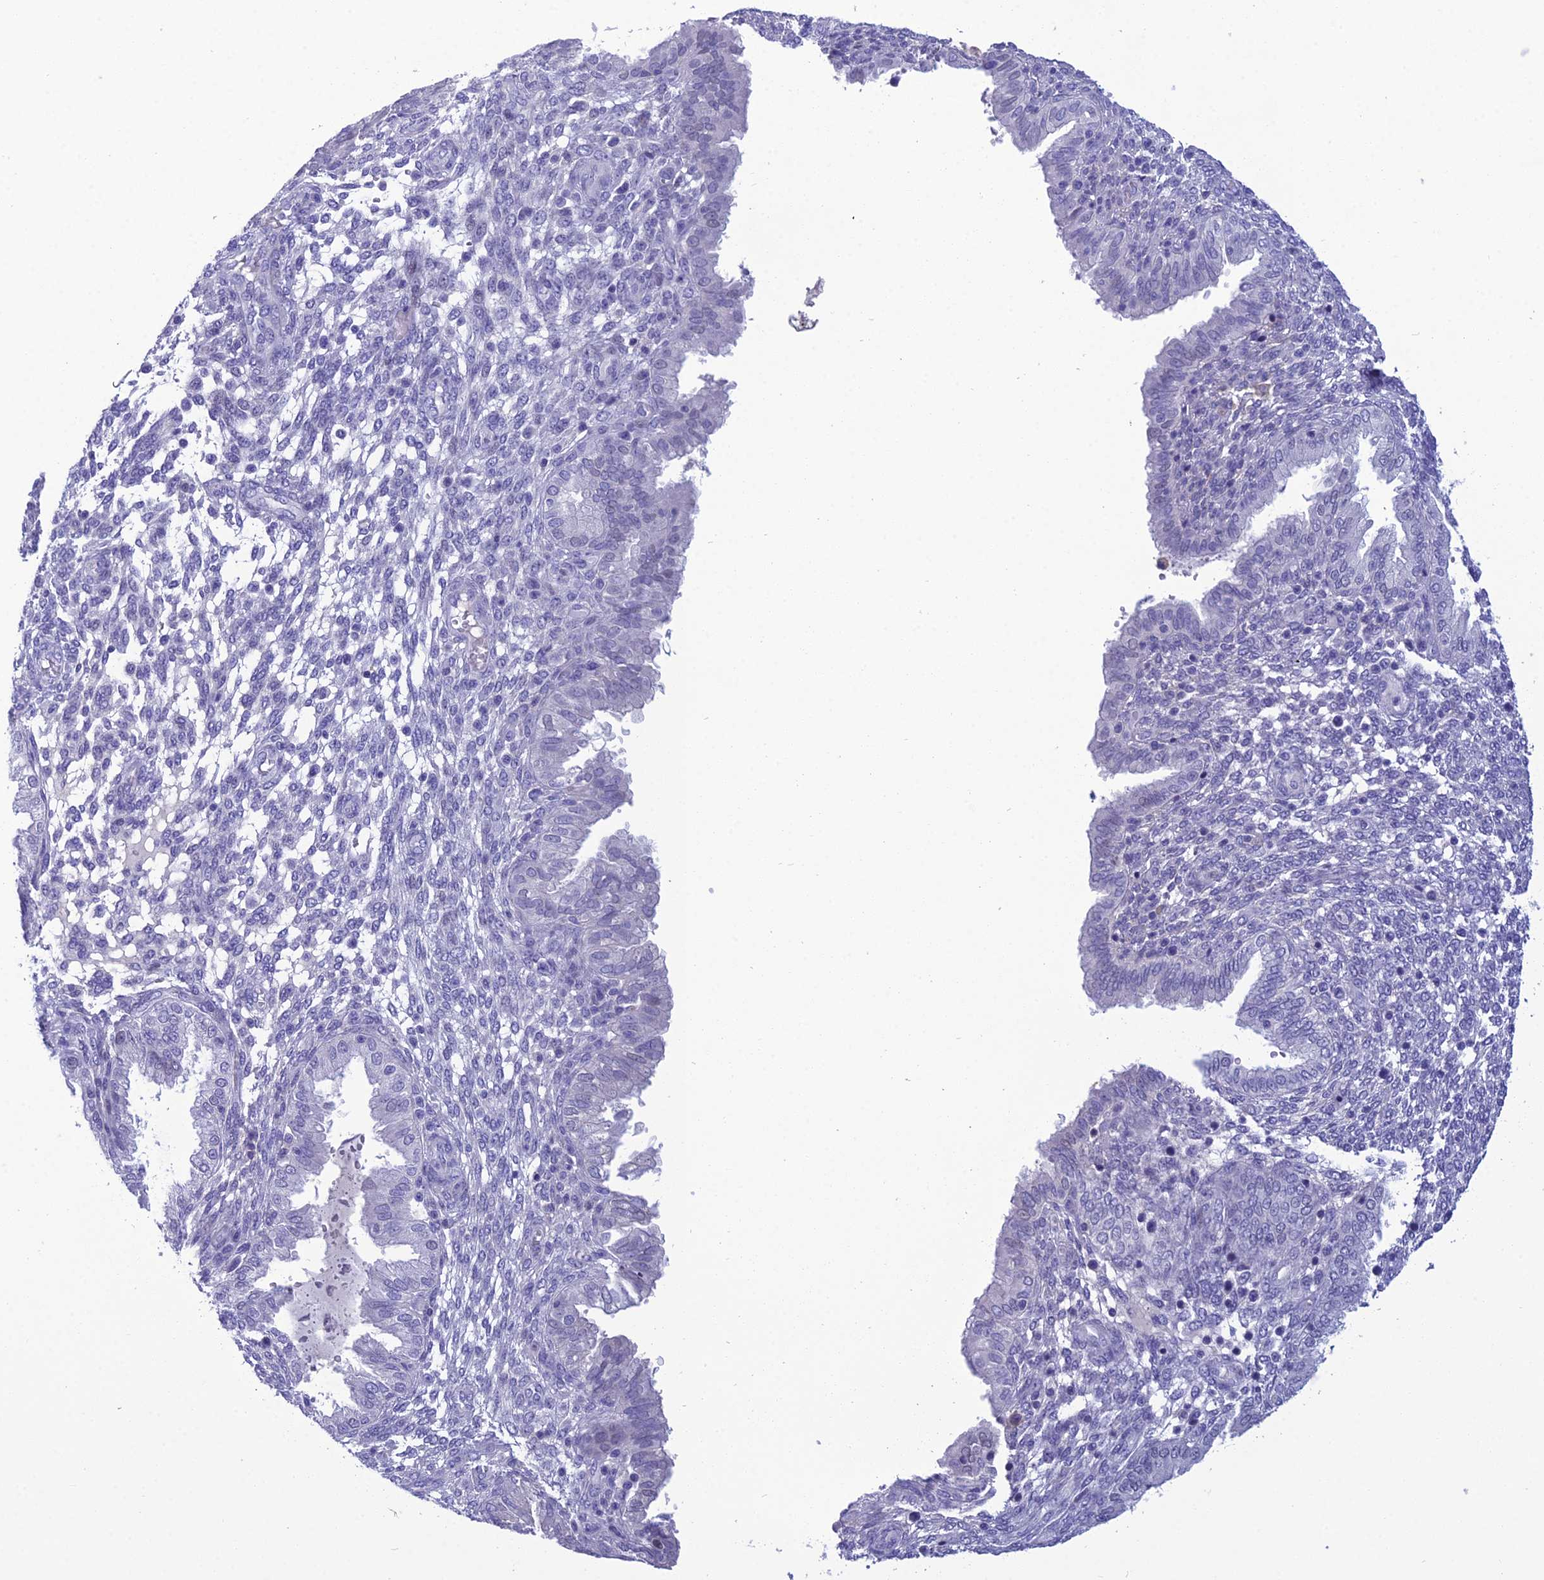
{"staining": {"intensity": "negative", "quantity": "none", "location": "none"}, "tissue": "endometrium", "cell_type": "Cells in endometrial stroma", "image_type": "normal", "snomed": [{"axis": "morphology", "description": "Normal tissue, NOS"}, {"axis": "topography", "description": "Endometrium"}], "caption": "High power microscopy image of an IHC histopathology image of normal endometrium, revealing no significant staining in cells in endometrial stroma. The staining is performed using DAB (3,3'-diaminobenzidine) brown chromogen with nuclei counter-stained in using hematoxylin.", "gene": "CRB2", "patient": {"sex": "female", "age": 33}}